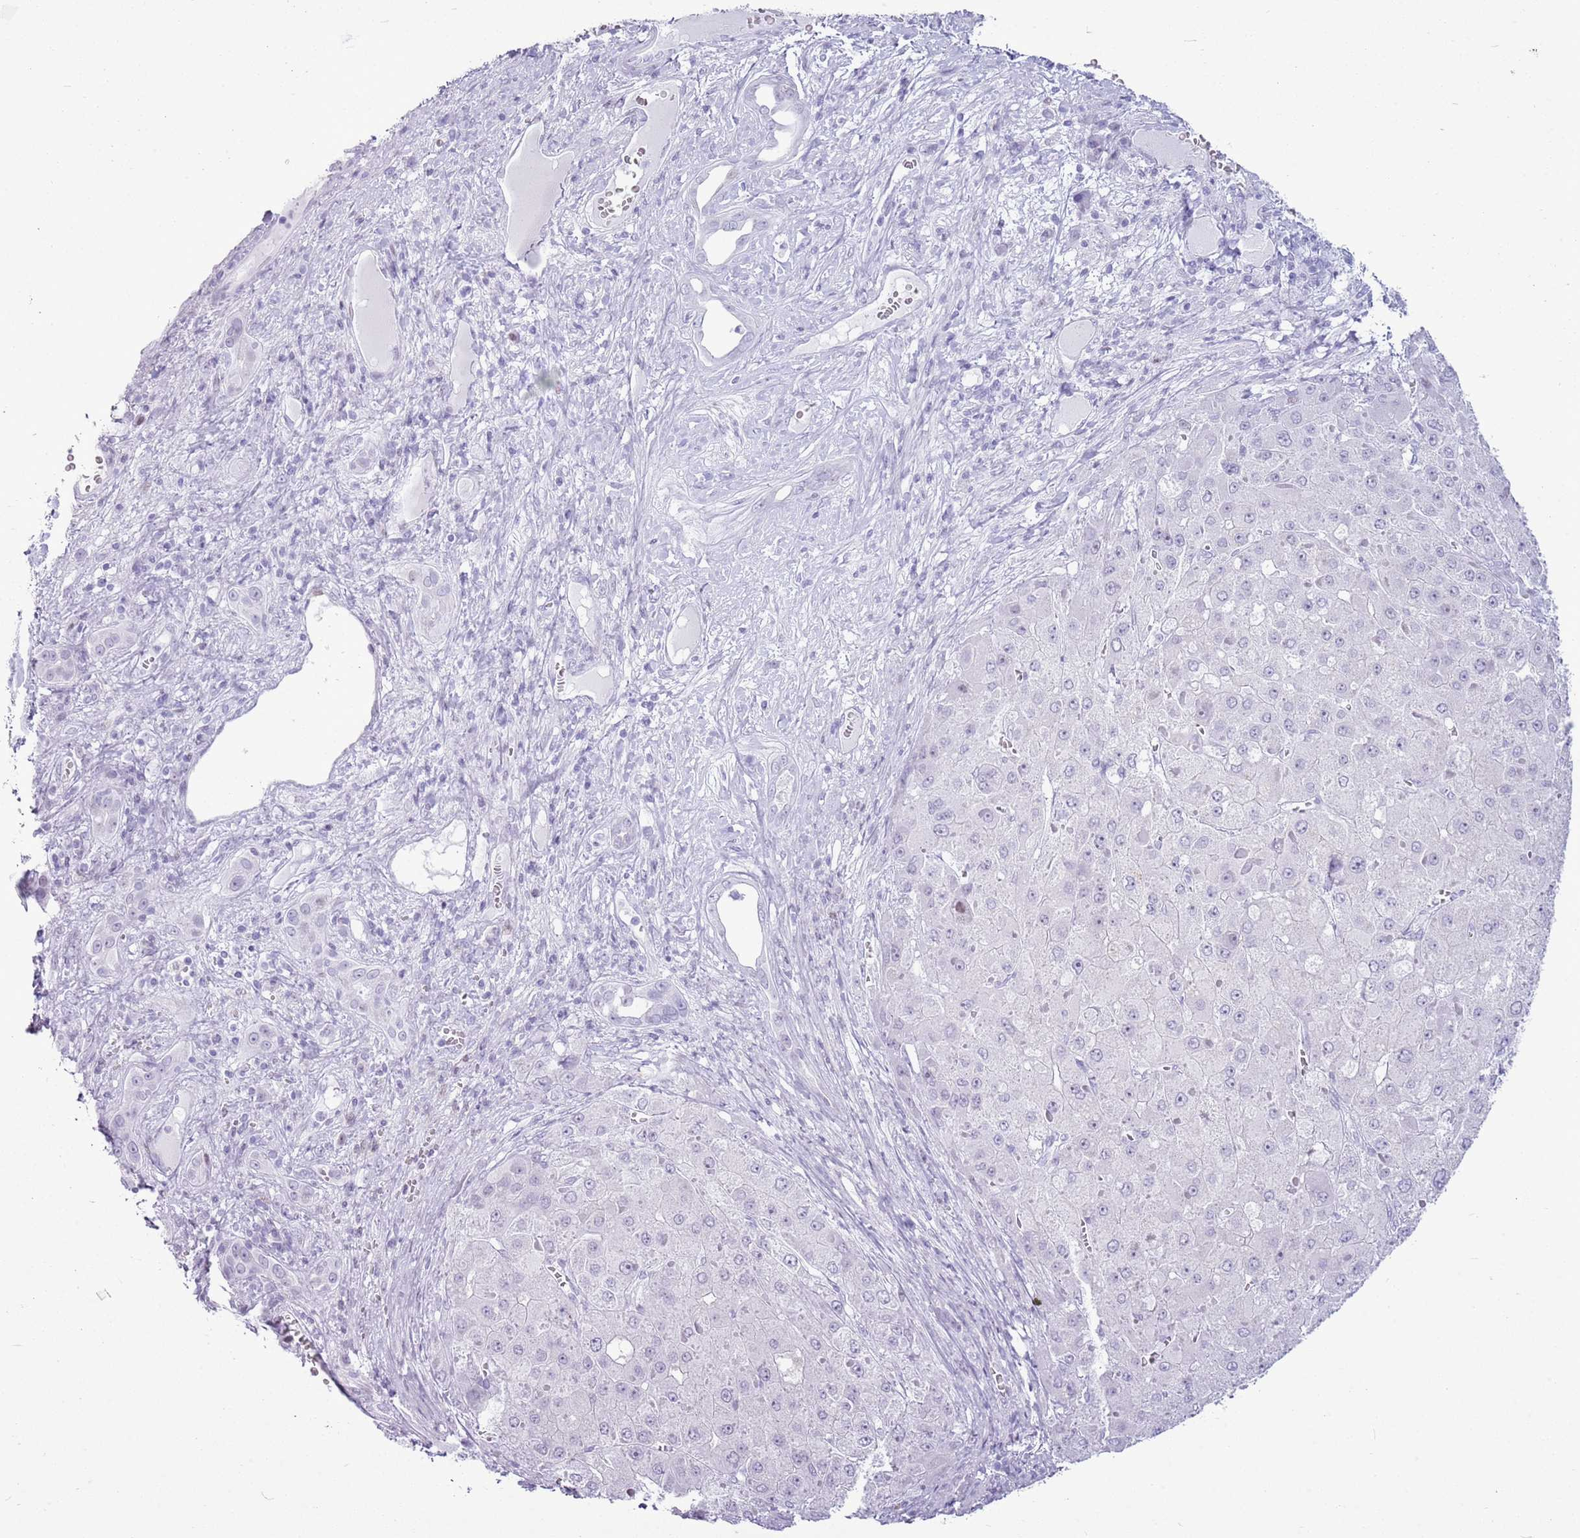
{"staining": {"intensity": "negative", "quantity": "none", "location": "none"}, "tissue": "liver cancer", "cell_type": "Tumor cells", "image_type": "cancer", "snomed": [{"axis": "morphology", "description": "Carcinoma, Hepatocellular, NOS"}, {"axis": "topography", "description": "Liver"}], "caption": "IHC image of liver cancer (hepatocellular carcinoma) stained for a protein (brown), which exhibits no staining in tumor cells.", "gene": "ASIP", "patient": {"sex": "female", "age": 73}}